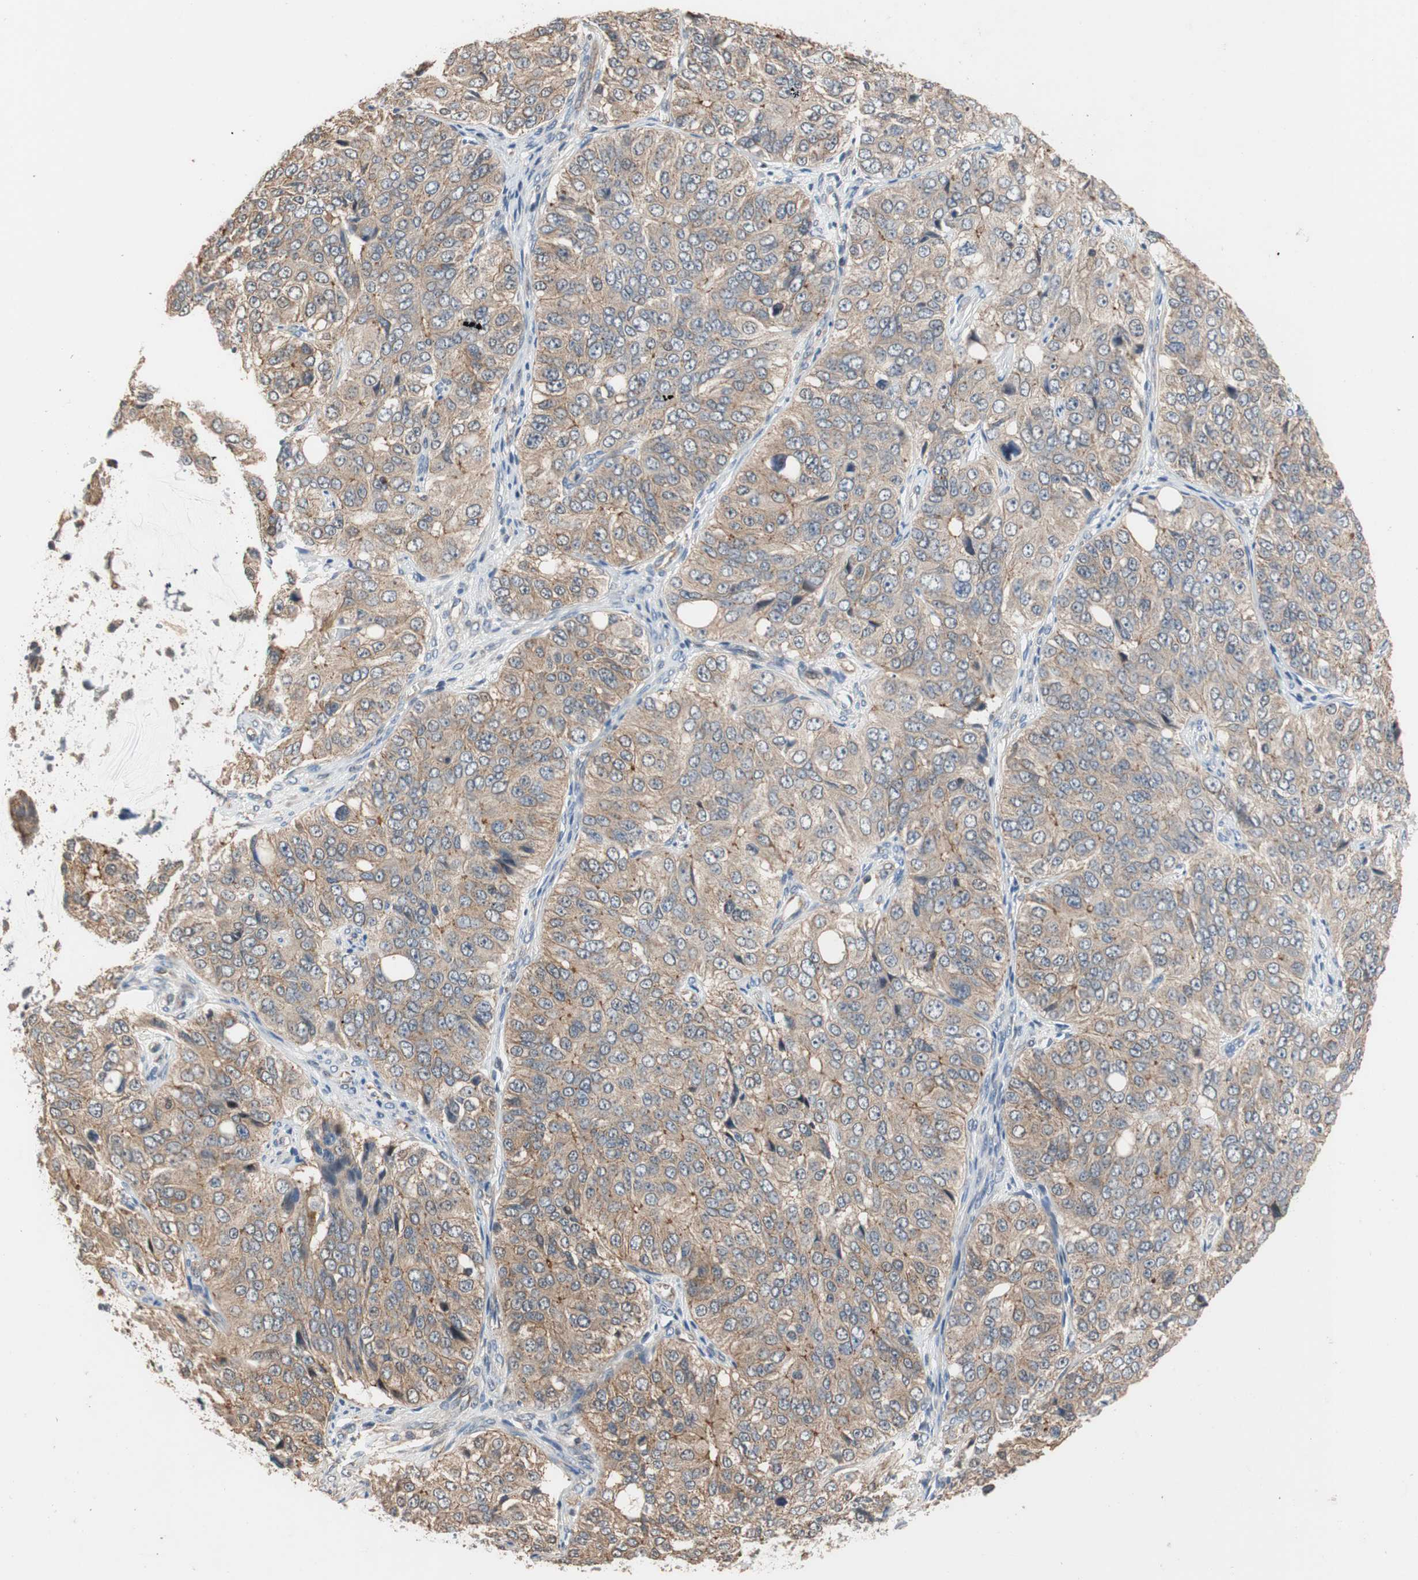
{"staining": {"intensity": "weak", "quantity": ">75%", "location": "cytoplasmic/membranous"}, "tissue": "ovarian cancer", "cell_type": "Tumor cells", "image_type": "cancer", "snomed": [{"axis": "morphology", "description": "Carcinoma, endometroid"}, {"axis": "topography", "description": "Ovary"}], "caption": "Immunohistochemical staining of ovarian endometroid carcinoma displays weak cytoplasmic/membranous protein expression in approximately >75% of tumor cells. (IHC, brightfield microscopy, high magnification).", "gene": "MAP4K2", "patient": {"sex": "female", "age": 51}}